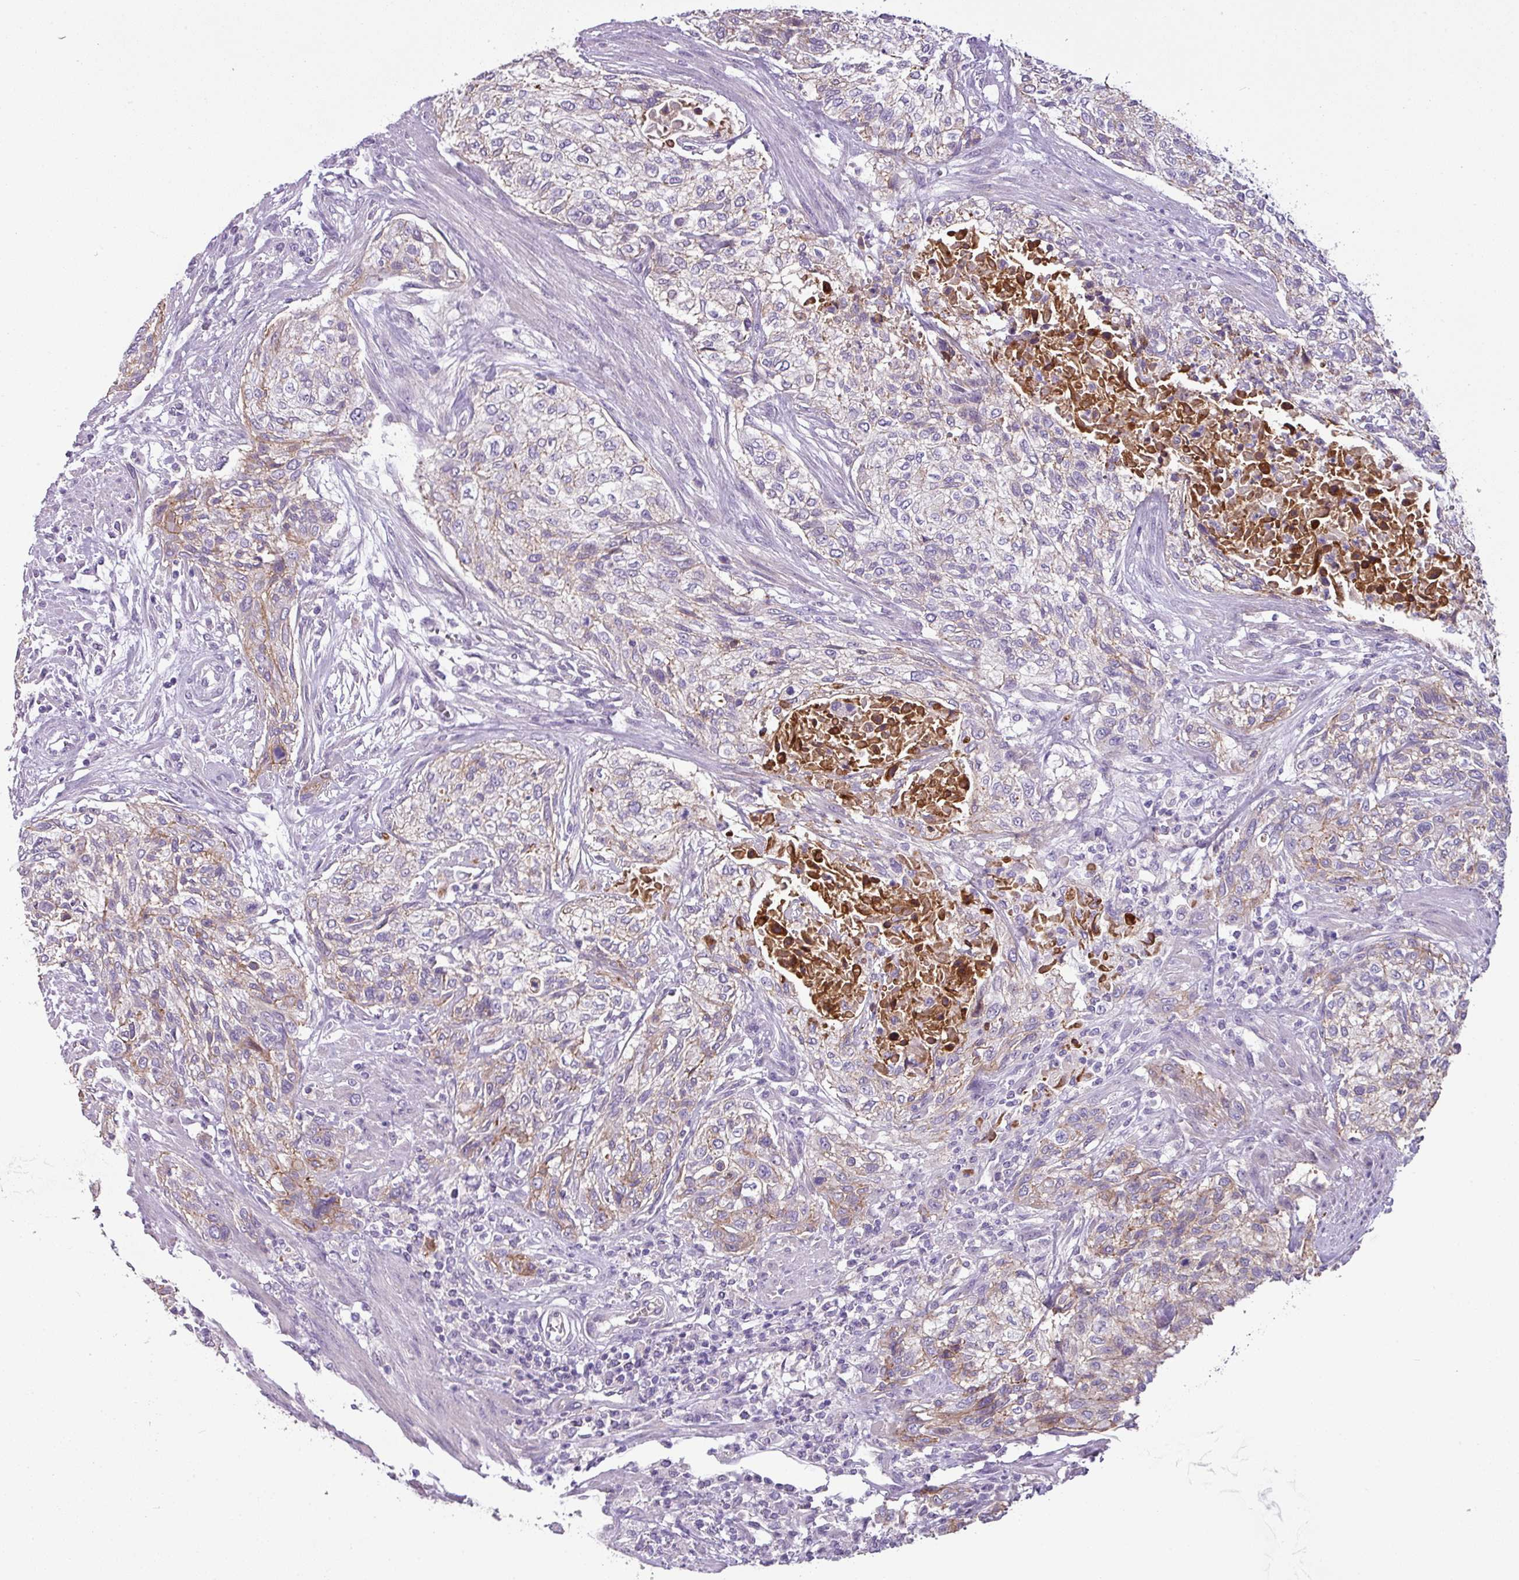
{"staining": {"intensity": "weak", "quantity": "25%-75%", "location": "cytoplasmic/membranous"}, "tissue": "urothelial cancer", "cell_type": "Tumor cells", "image_type": "cancer", "snomed": [{"axis": "morphology", "description": "Normal tissue, NOS"}, {"axis": "morphology", "description": "Urothelial carcinoma, NOS"}, {"axis": "topography", "description": "Urinary bladder"}, {"axis": "topography", "description": "Peripheral nerve tissue"}], "caption": "There is low levels of weak cytoplasmic/membranous staining in tumor cells of urothelial cancer, as demonstrated by immunohistochemical staining (brown color).", "gene": "TMEM178B", "patient": {"sex": "male", "age": 35}}